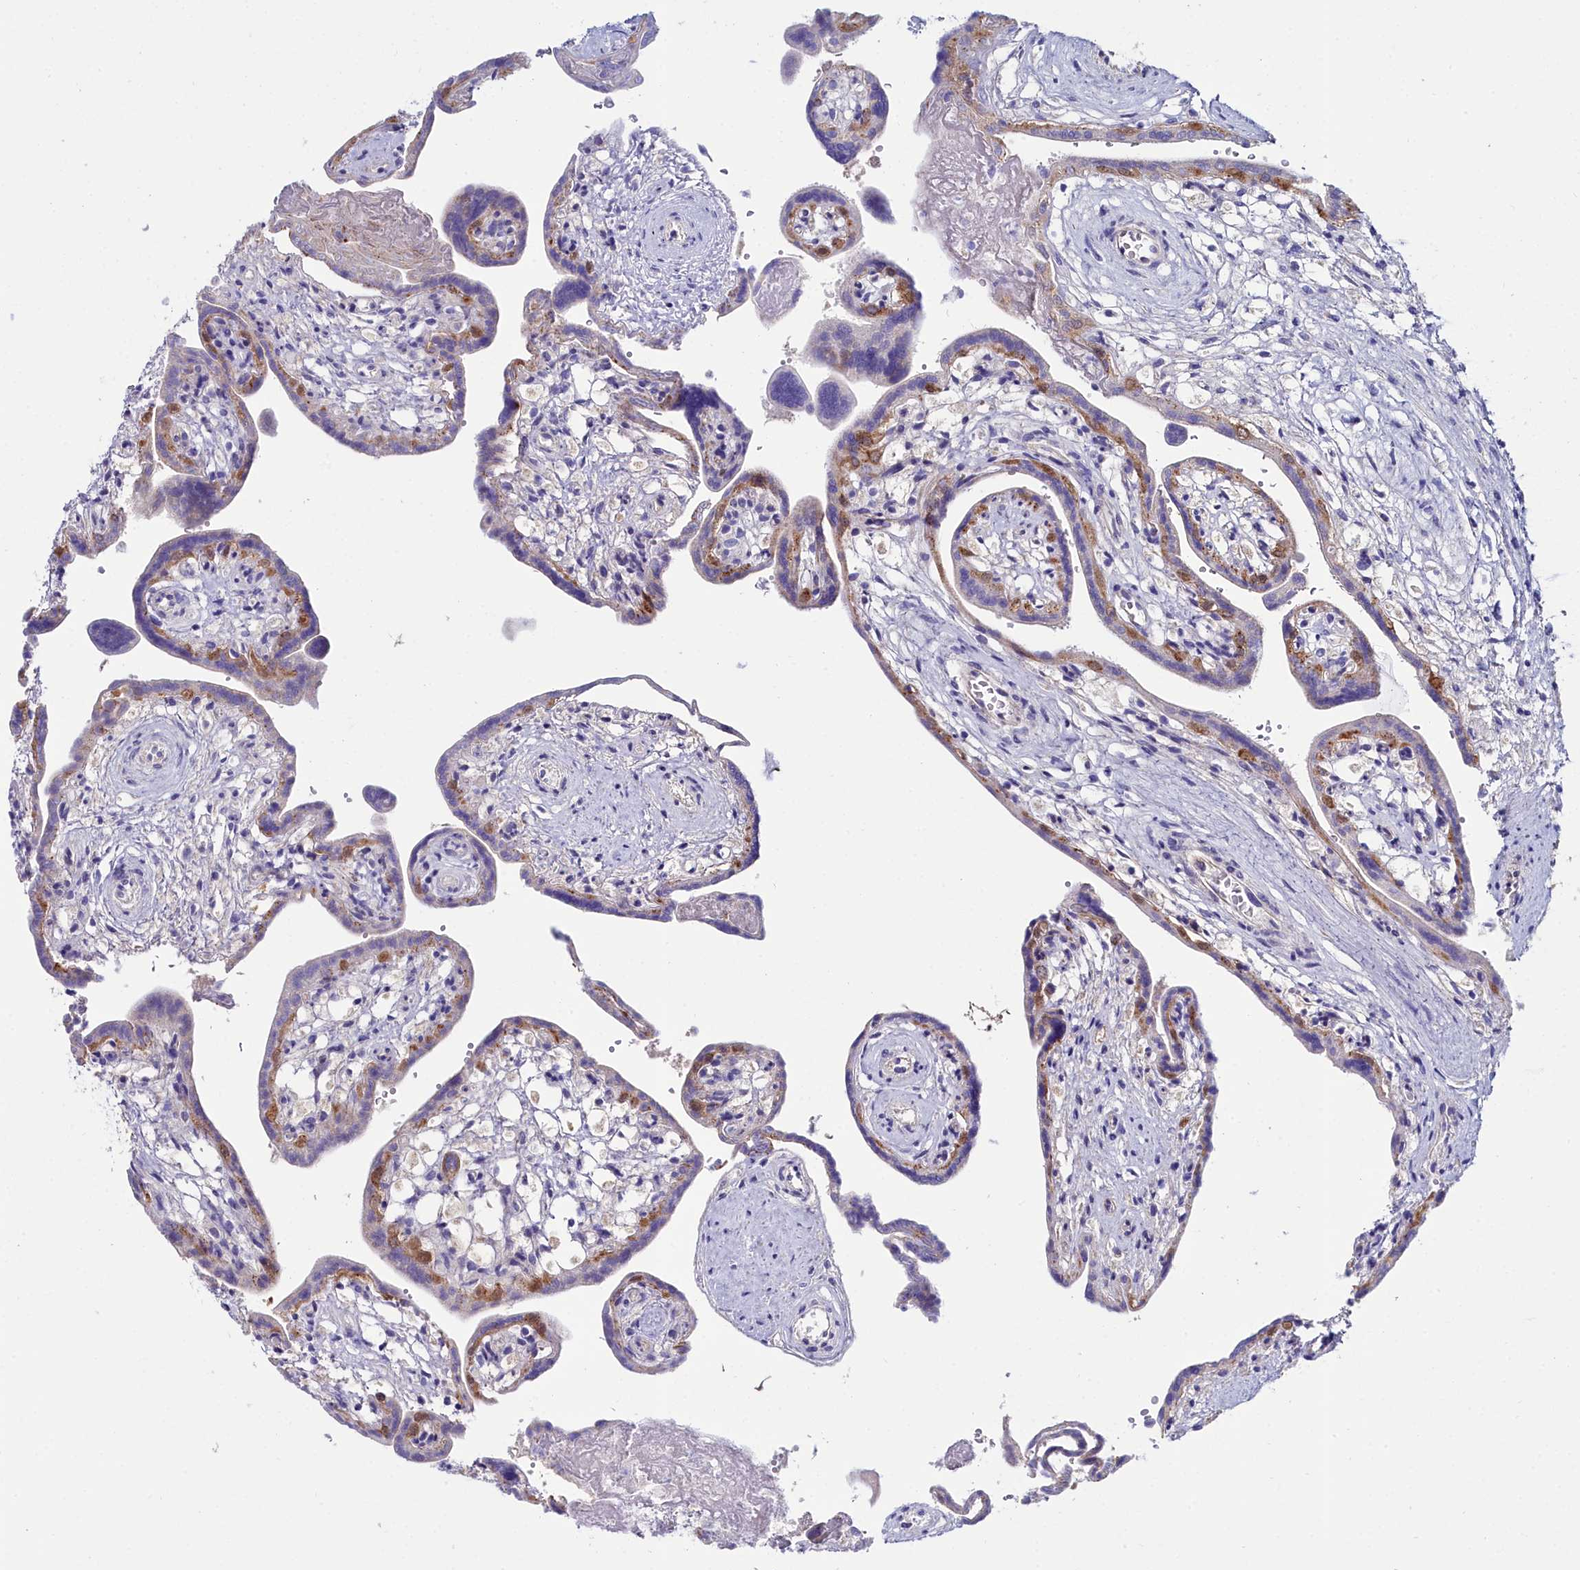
{"staining": {"intensity": "moderate", "quantity": "<25%", "location": "cytoplasmic/membranous"}, "tissue": "placenta", "cell_type": "Trophoblastic cells", "image_type": "normal", "snomed": [{"axis": "morphology", "description": "Normal tissue, NOS"}, {"axis": "topography", "description": "Placenta"}], "caption": "Trophoblastic cells reveal moderate cytoplasmic/membranous expression in approximately <25% of cells in unremarkable placenta. (DAB IHC with brightfield microscopy, high magnification).", "gene": "SLC49A3", "patient": {"sex": "female", "age": 37}}